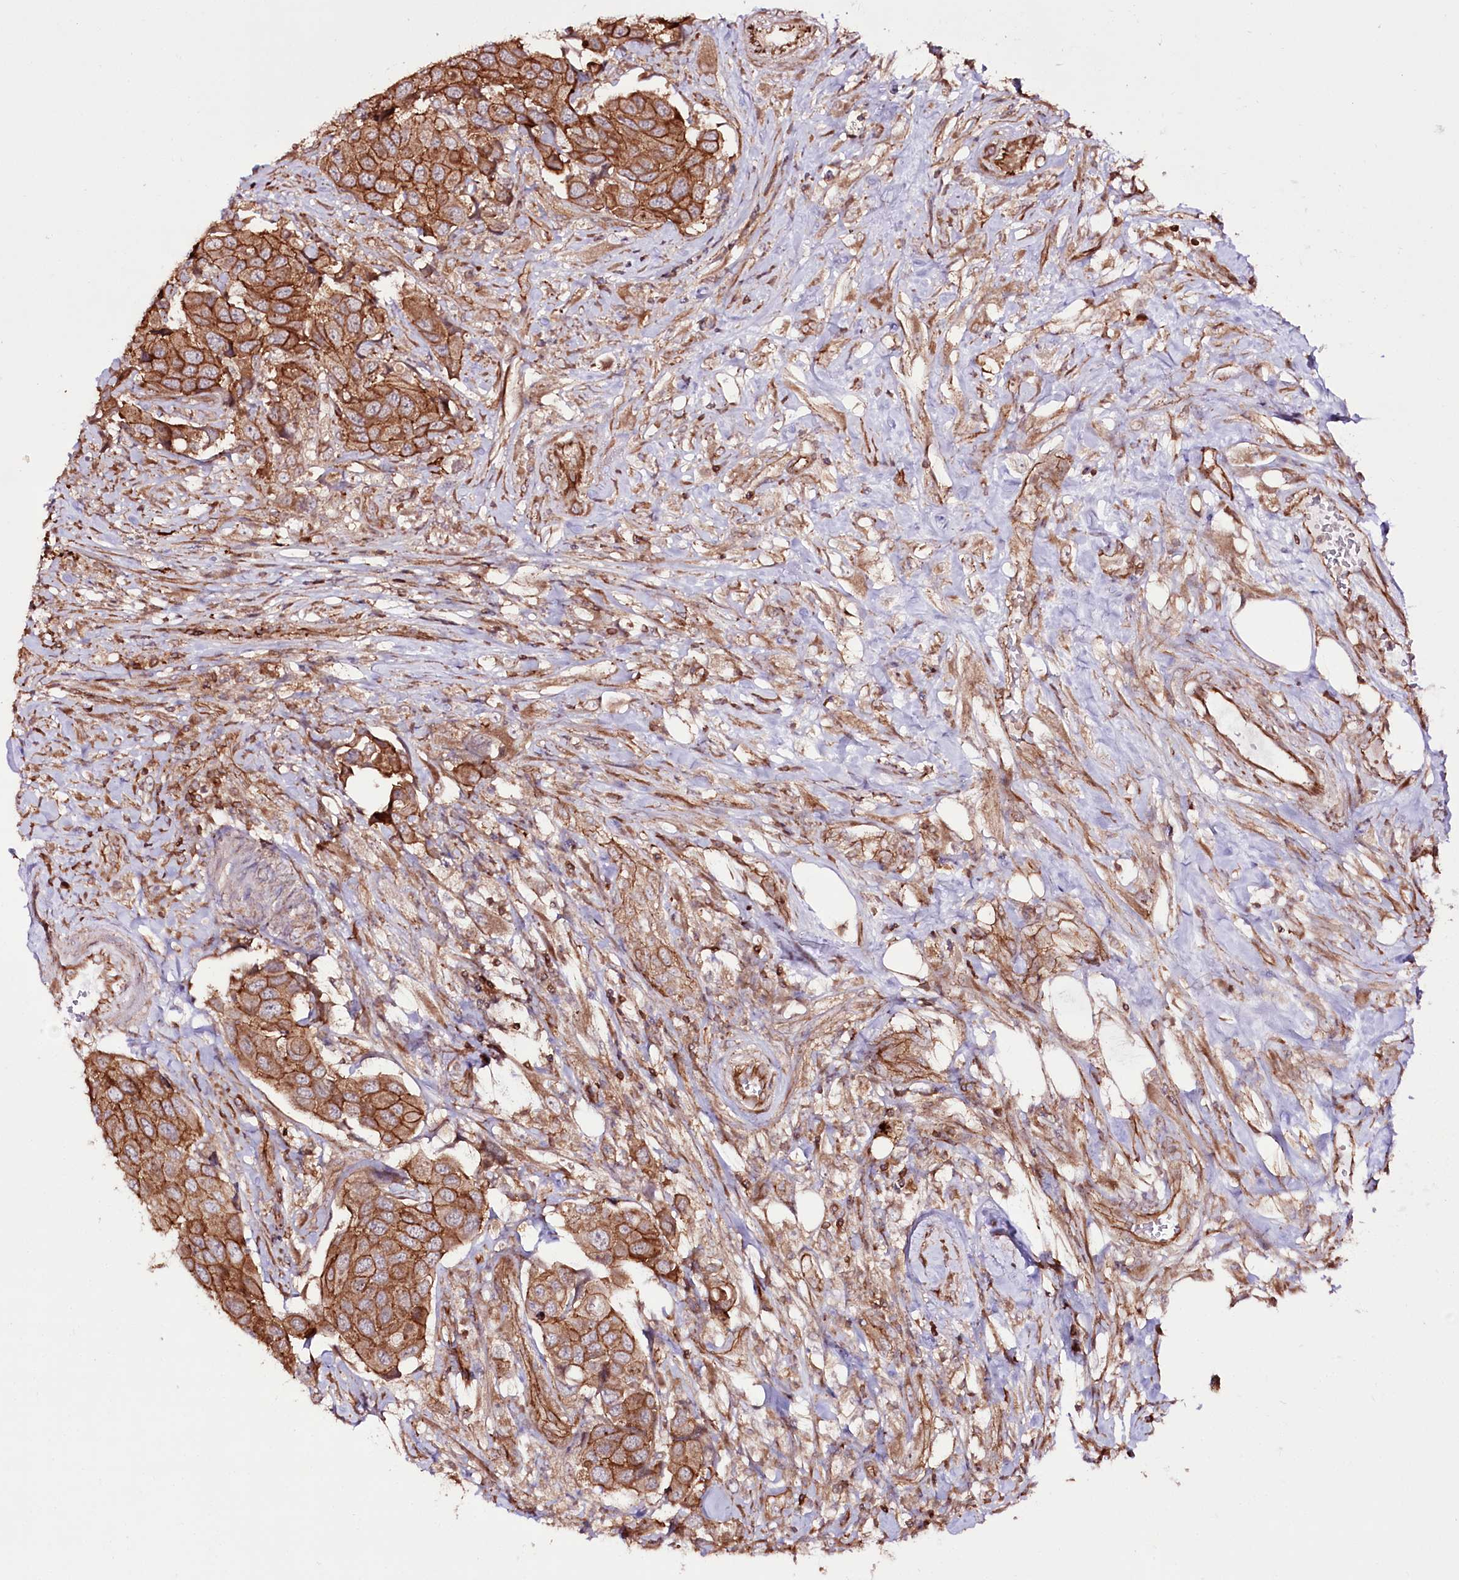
{"staining": {"intensity": "strong", "quantity": ">75%", "location": "cytoplasmic/membranous"}, "tissue": "urothelial cancer", "cell_type": "Tumor cells", "image_type": "cancer", "snomed": [{"axis": "morphology", "description": "Urothelial carcinoma, High grade"}, {"axis": "topography", "description": "Urinary bladder"}], "caption": "Immunohistochemical staining of human urothelial carcinoma (high-grade) displays high levels of strong cytoplasmic/membranous protein positivity in approximately >75% of tumor cells.", "gene": "DHX29", "patient": {"sex": "male", "age": 74}}